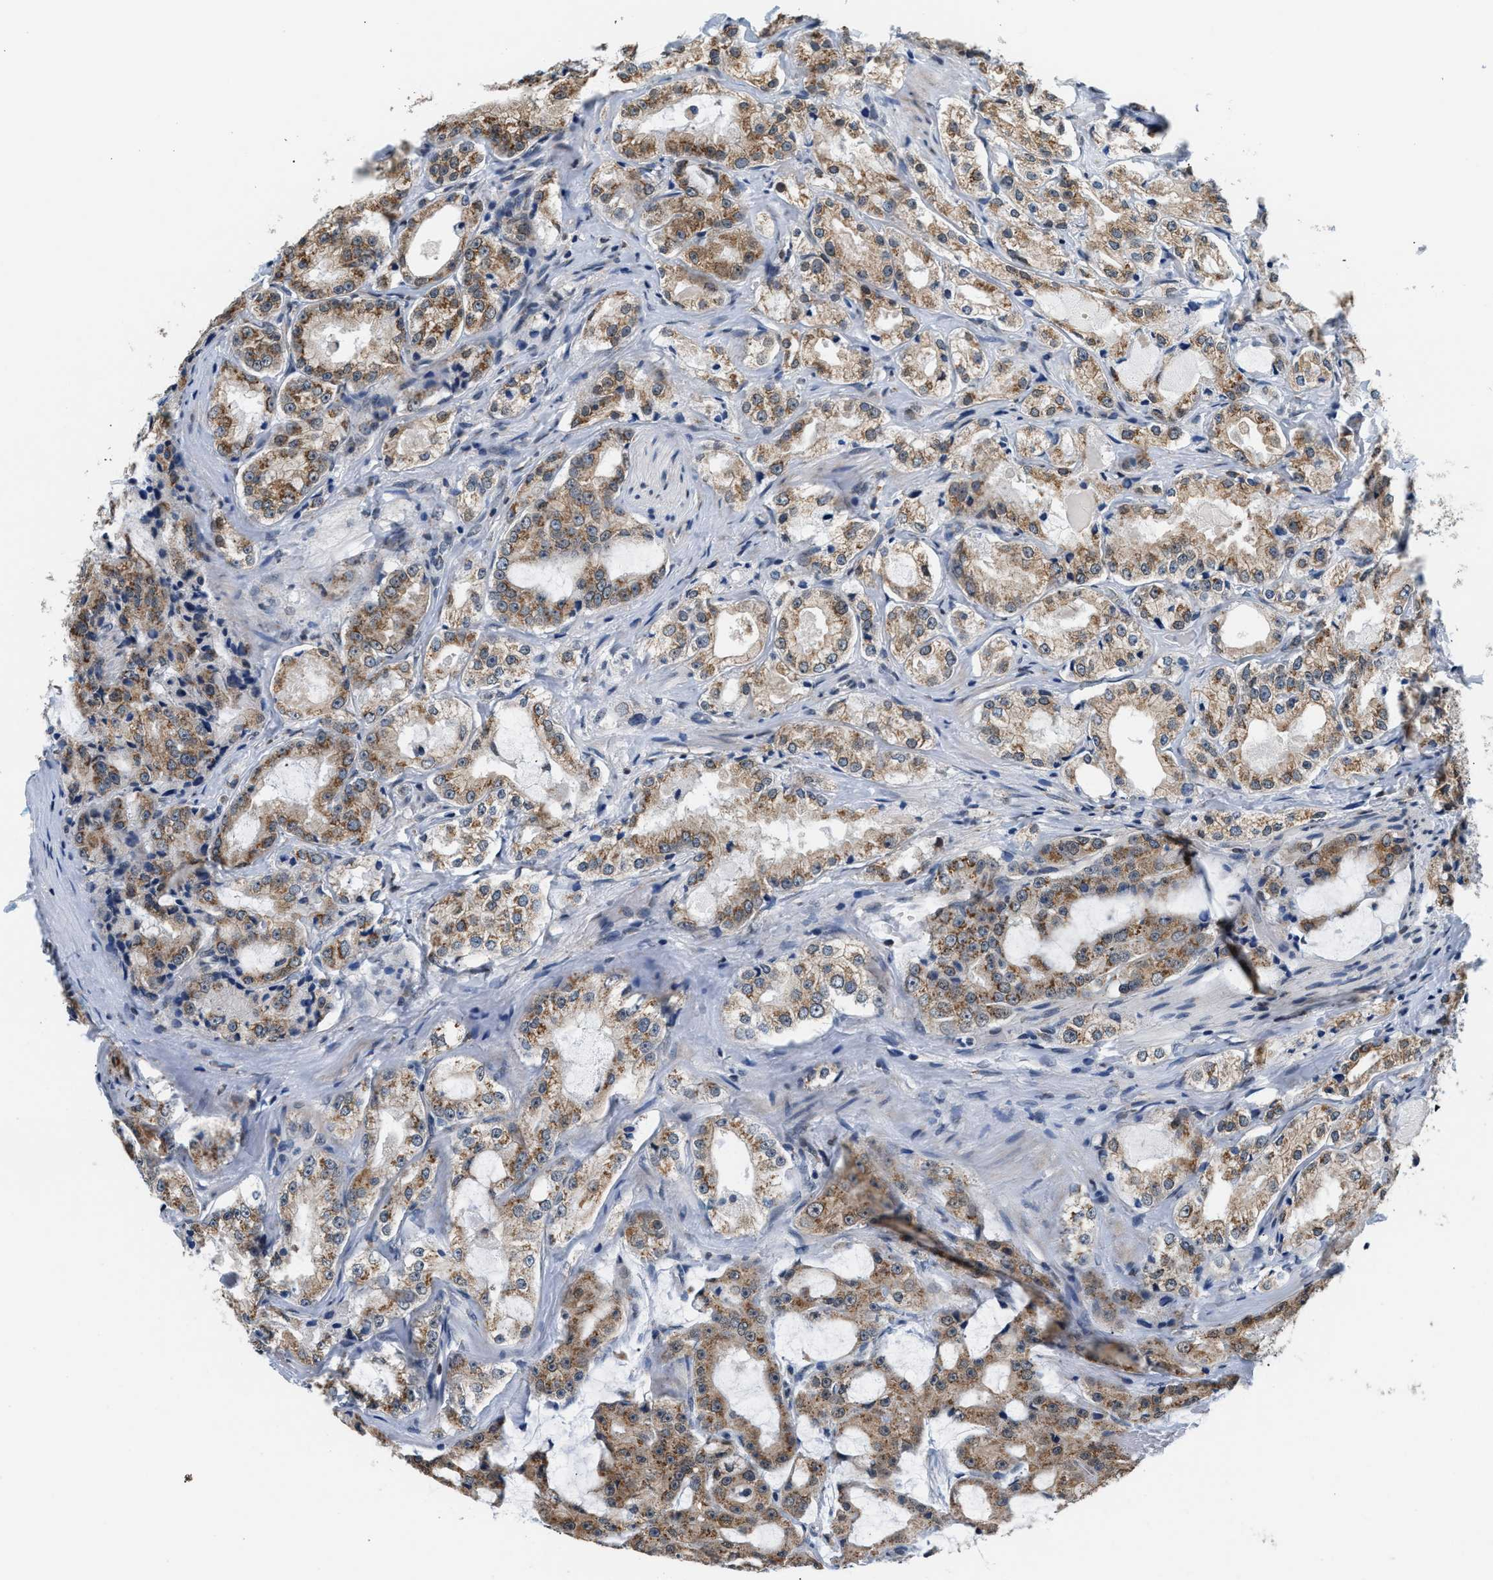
{"staining": {"intensity": "moderate", "quantity": ">75%", "location": "cytoplasmic/membranous"}, "tissue": "prostate cancer", "cell_type": "Tumor cells", "image_type": "cancer", "snomed": [{"axis": "morphology", "description": "Adenocarcinoma, High grade"}, {"axis": "topography", "description": "Prostate"}], "caption": "The histopathology image displays staining of adenocarcinoma (high-grade) (prostate), revealing moderate cytoplasmic/membranous protein expression (brown color) within tumor cells.", "gene": "KCNMB2", "patient": {"sex": "male", "age": 73}}